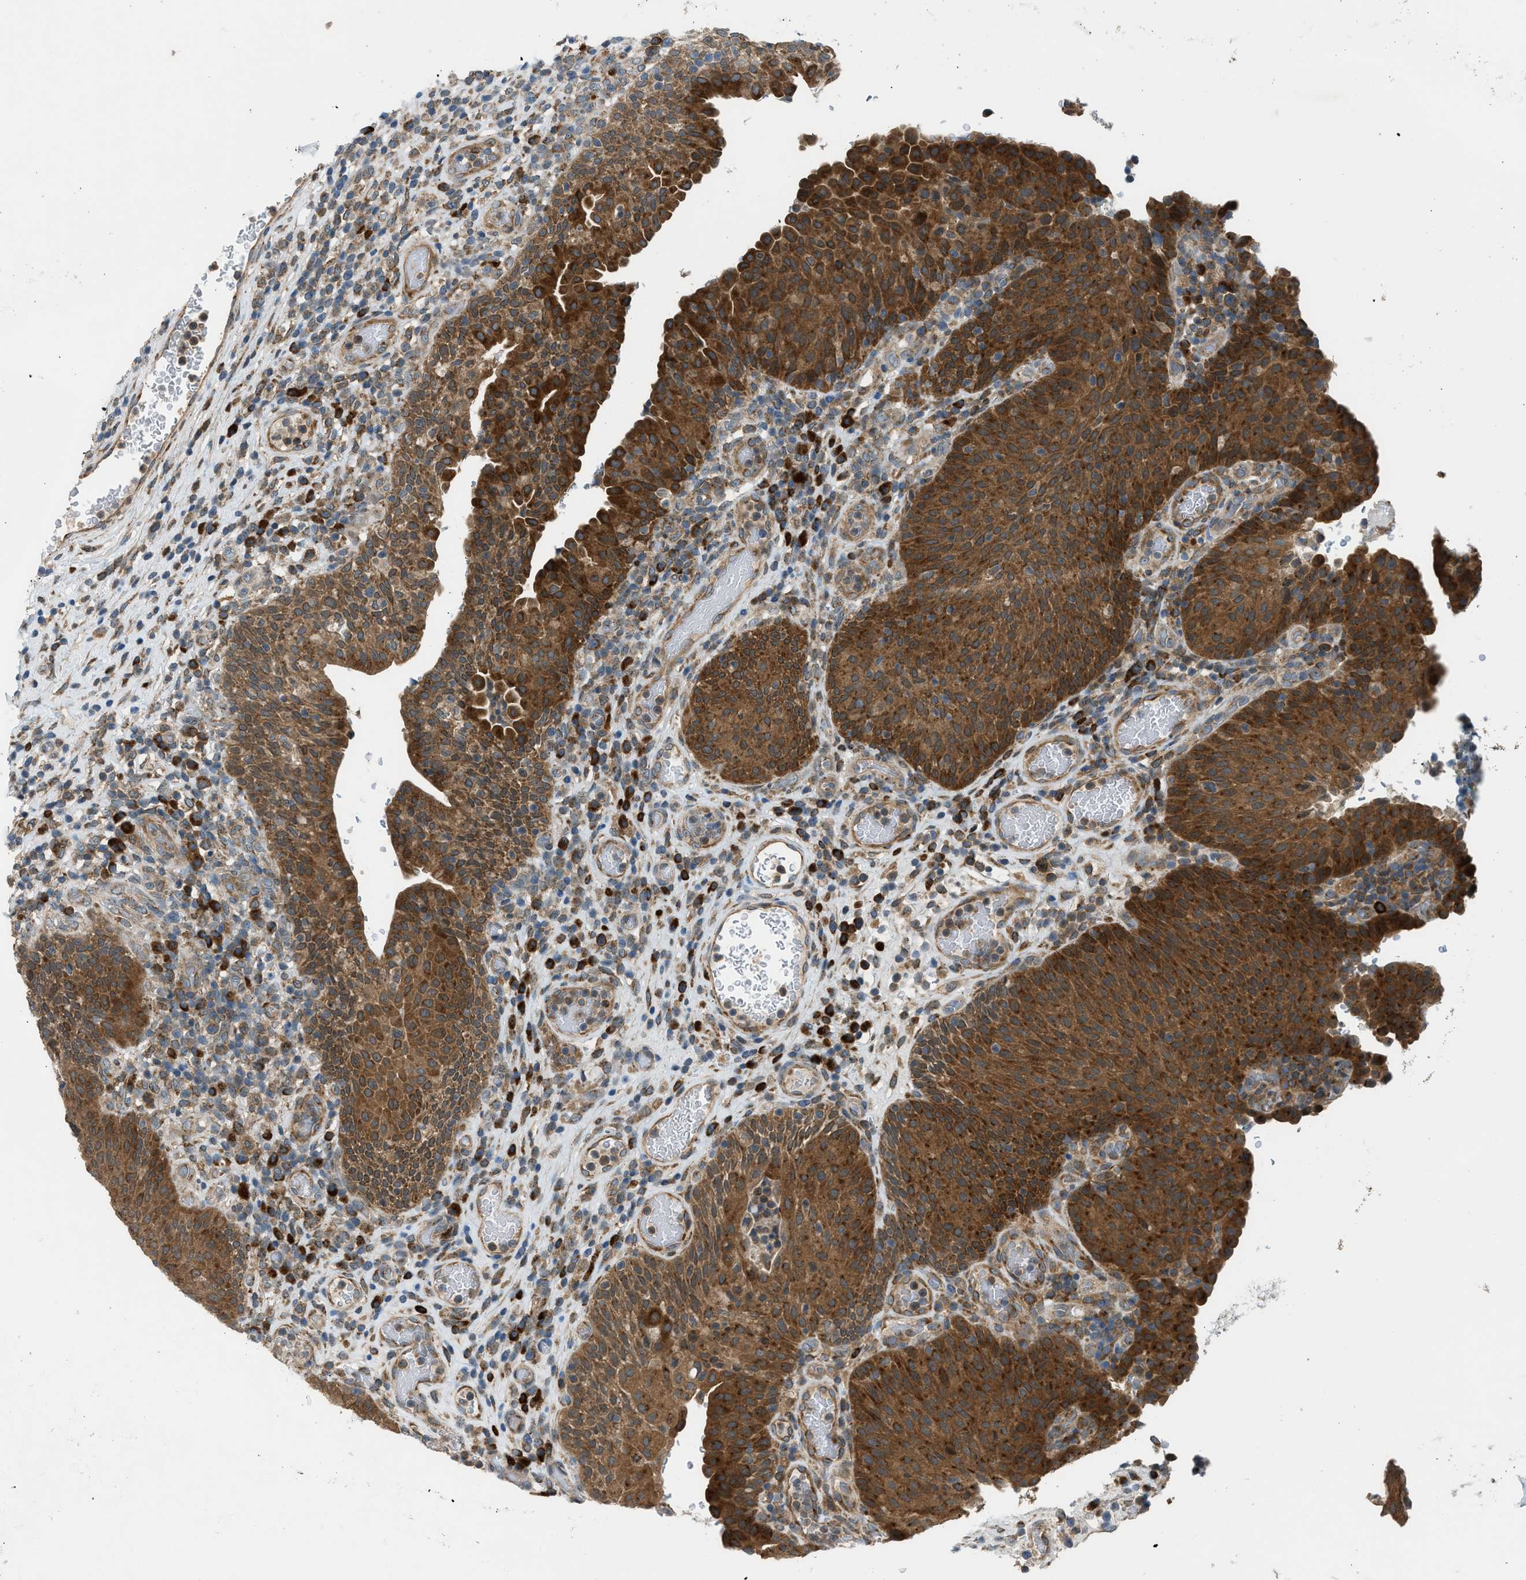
{"staining": {"intensity": "strong", "quantity": ">75%", "location": "cytoplasmic/membranous"}, "tissue": "urothelial cancer", "cell_type": "Tumor cells", "image_type": "cancer", "snomed": [{"axis": "morphology", "description": "Urothelial carcinoma, Low grade"}, {"axis": "topography", "description": "Urinary bladder"}], "caption": "Immunohistochemical staining of urothelial cancer reveals high levels of strong cytoplasmic/membranous expression in approximately >75% of tumor cells.", "gene": "EDARADD", "patient": {"sex": "female", "age": 75}}